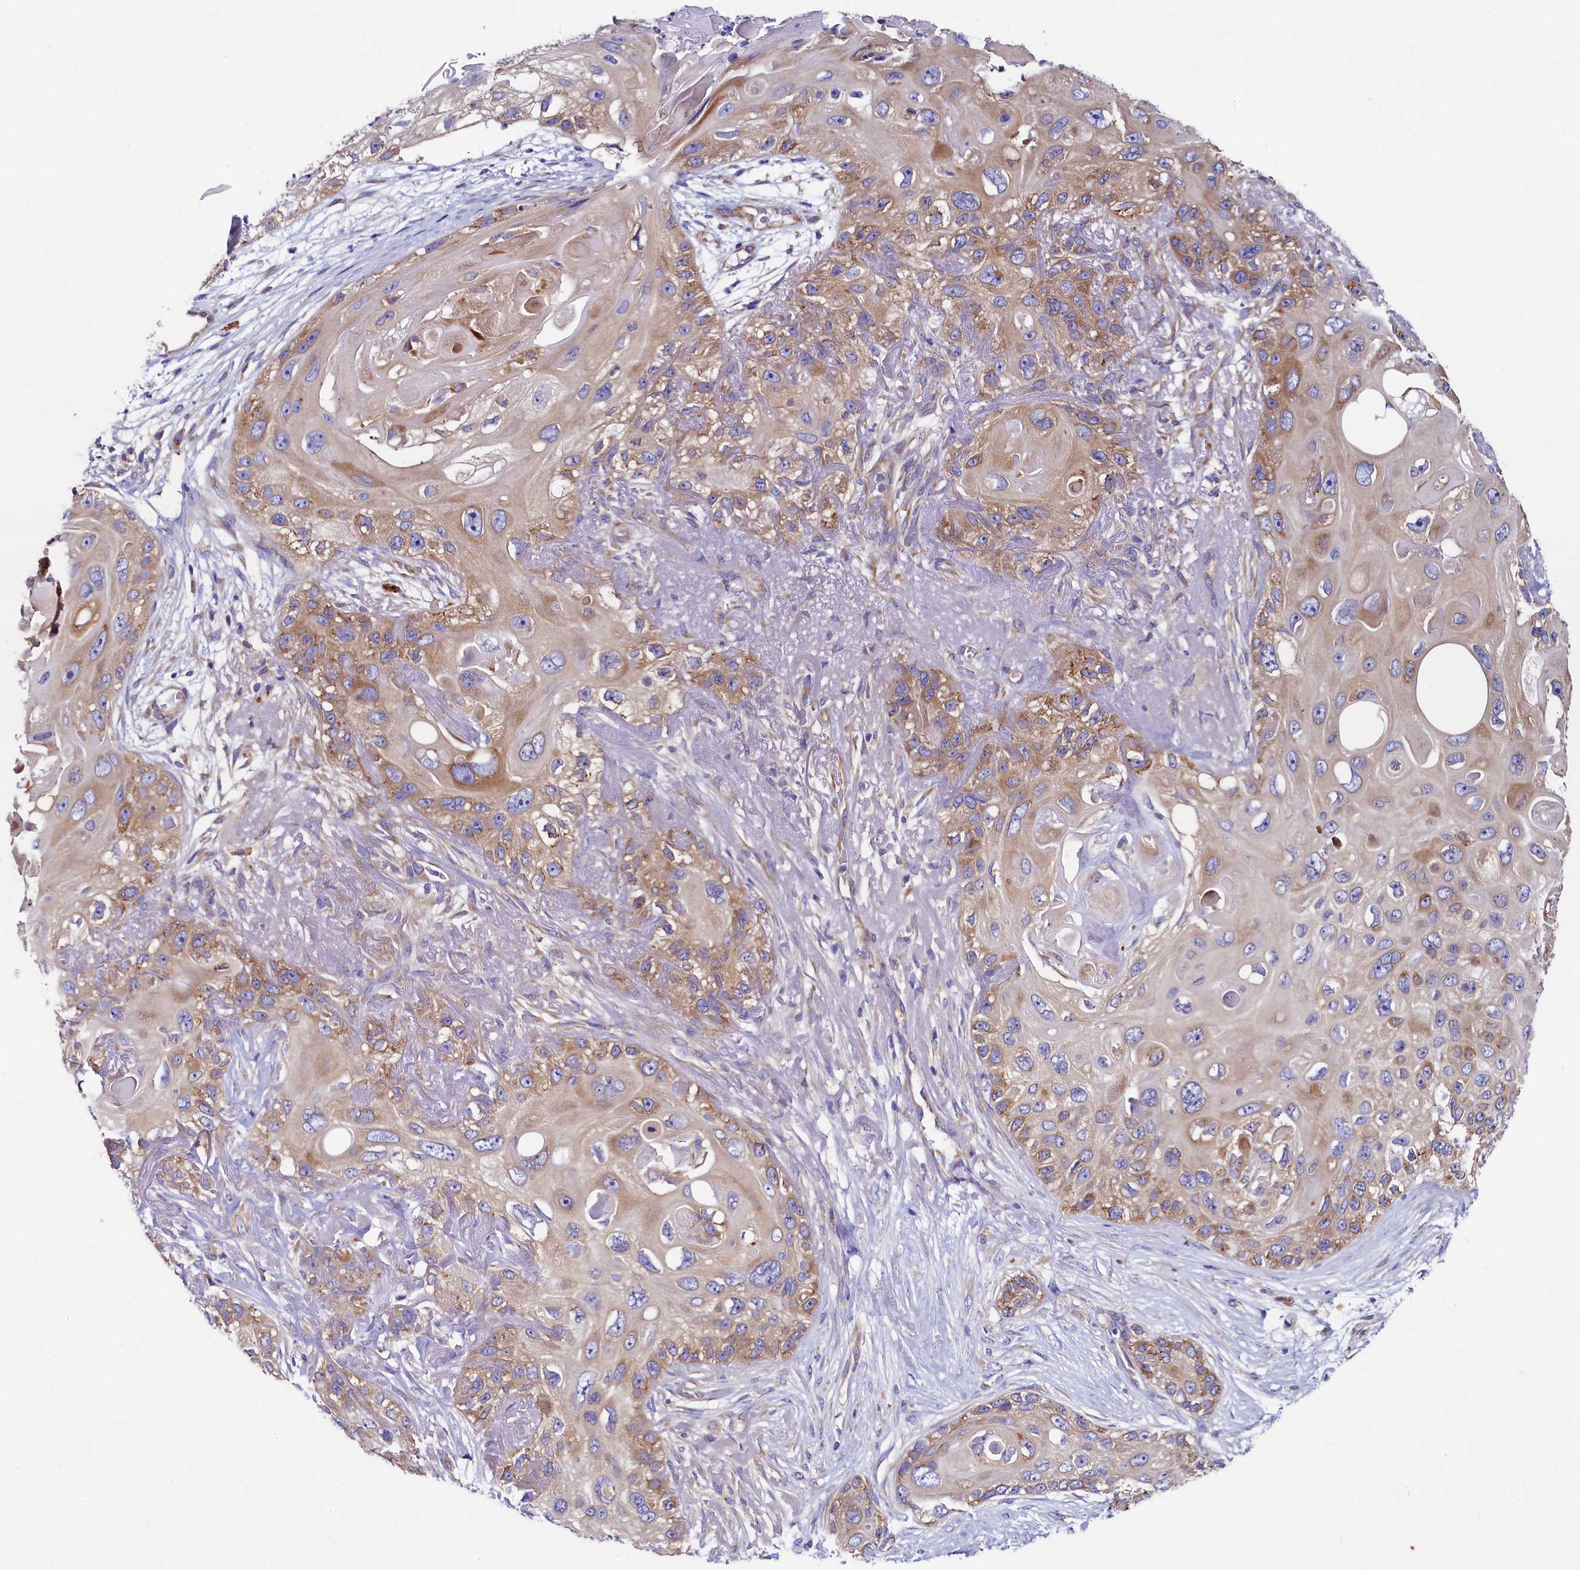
{"staining": {"intensity": "moderate", "quantity": ">75%", "location": "cytoplasmic/membranous"}, "tissue": "skin cancer", "cell_type": "Tumor cells", "image_type": "cancer", "snomed": [{"axis": "morphology", "description": "Normal tissue, NOS"}, {"axis": "morphology", "description": "Squamous cell carcinoma, NOS"}, {"axis": "topography", "description": "Skin"}], "caption": "Immunohistochemical staining of skin cancer (squamous cell carcinoma) exhibits medium levels of moderate cytoplasmic/membranous positivity in approximately >75% of tumor cells.", "gene": "QARS1", "patient": {"sex": "male", "age": 72}}